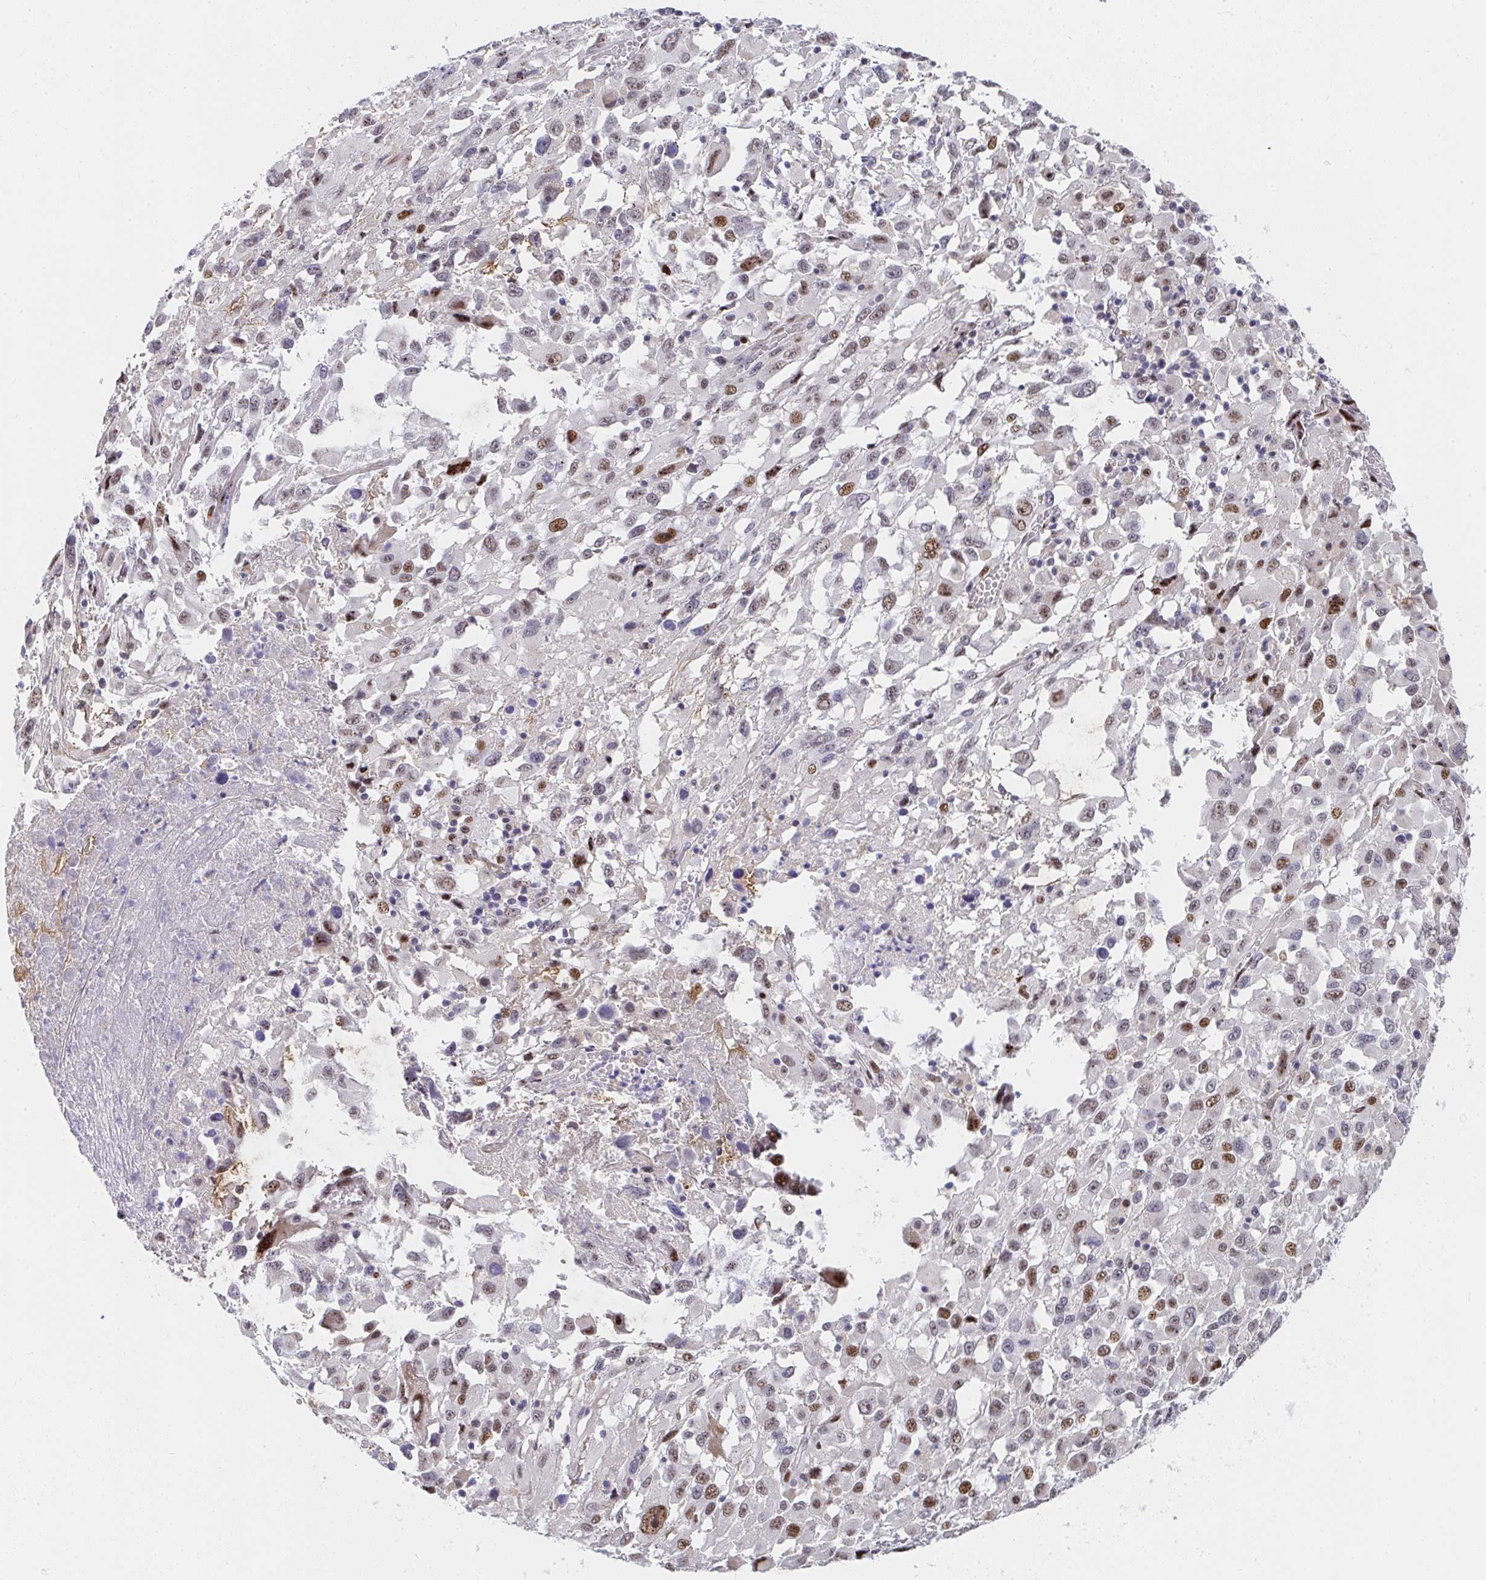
{"staining": {"intensity": "moderate", "quantity": "25%-75%", "location": "nuclear"}, "tissue": "melanoma", "cell_type": "Tumor cells", "image_type": "cancer", "snomed": [{"axis": "morphology", "description": "Malignant melanoma, Metastatic site"}, {"axis": "topography", "description": "Soft tissue"}], "caption": "High-power microscopy captured an immunohistochemistry (IHC) image of malignant melanoma (metastatic site), revealing moderate nuclear expression in approximately 25%-75% of tumor cells. Immunohistochemistry stains the protein of interest in brown and the nuclei are stained blue.", "gene": "ZIC3", "patient": {"sex": "male", "age": 50}}